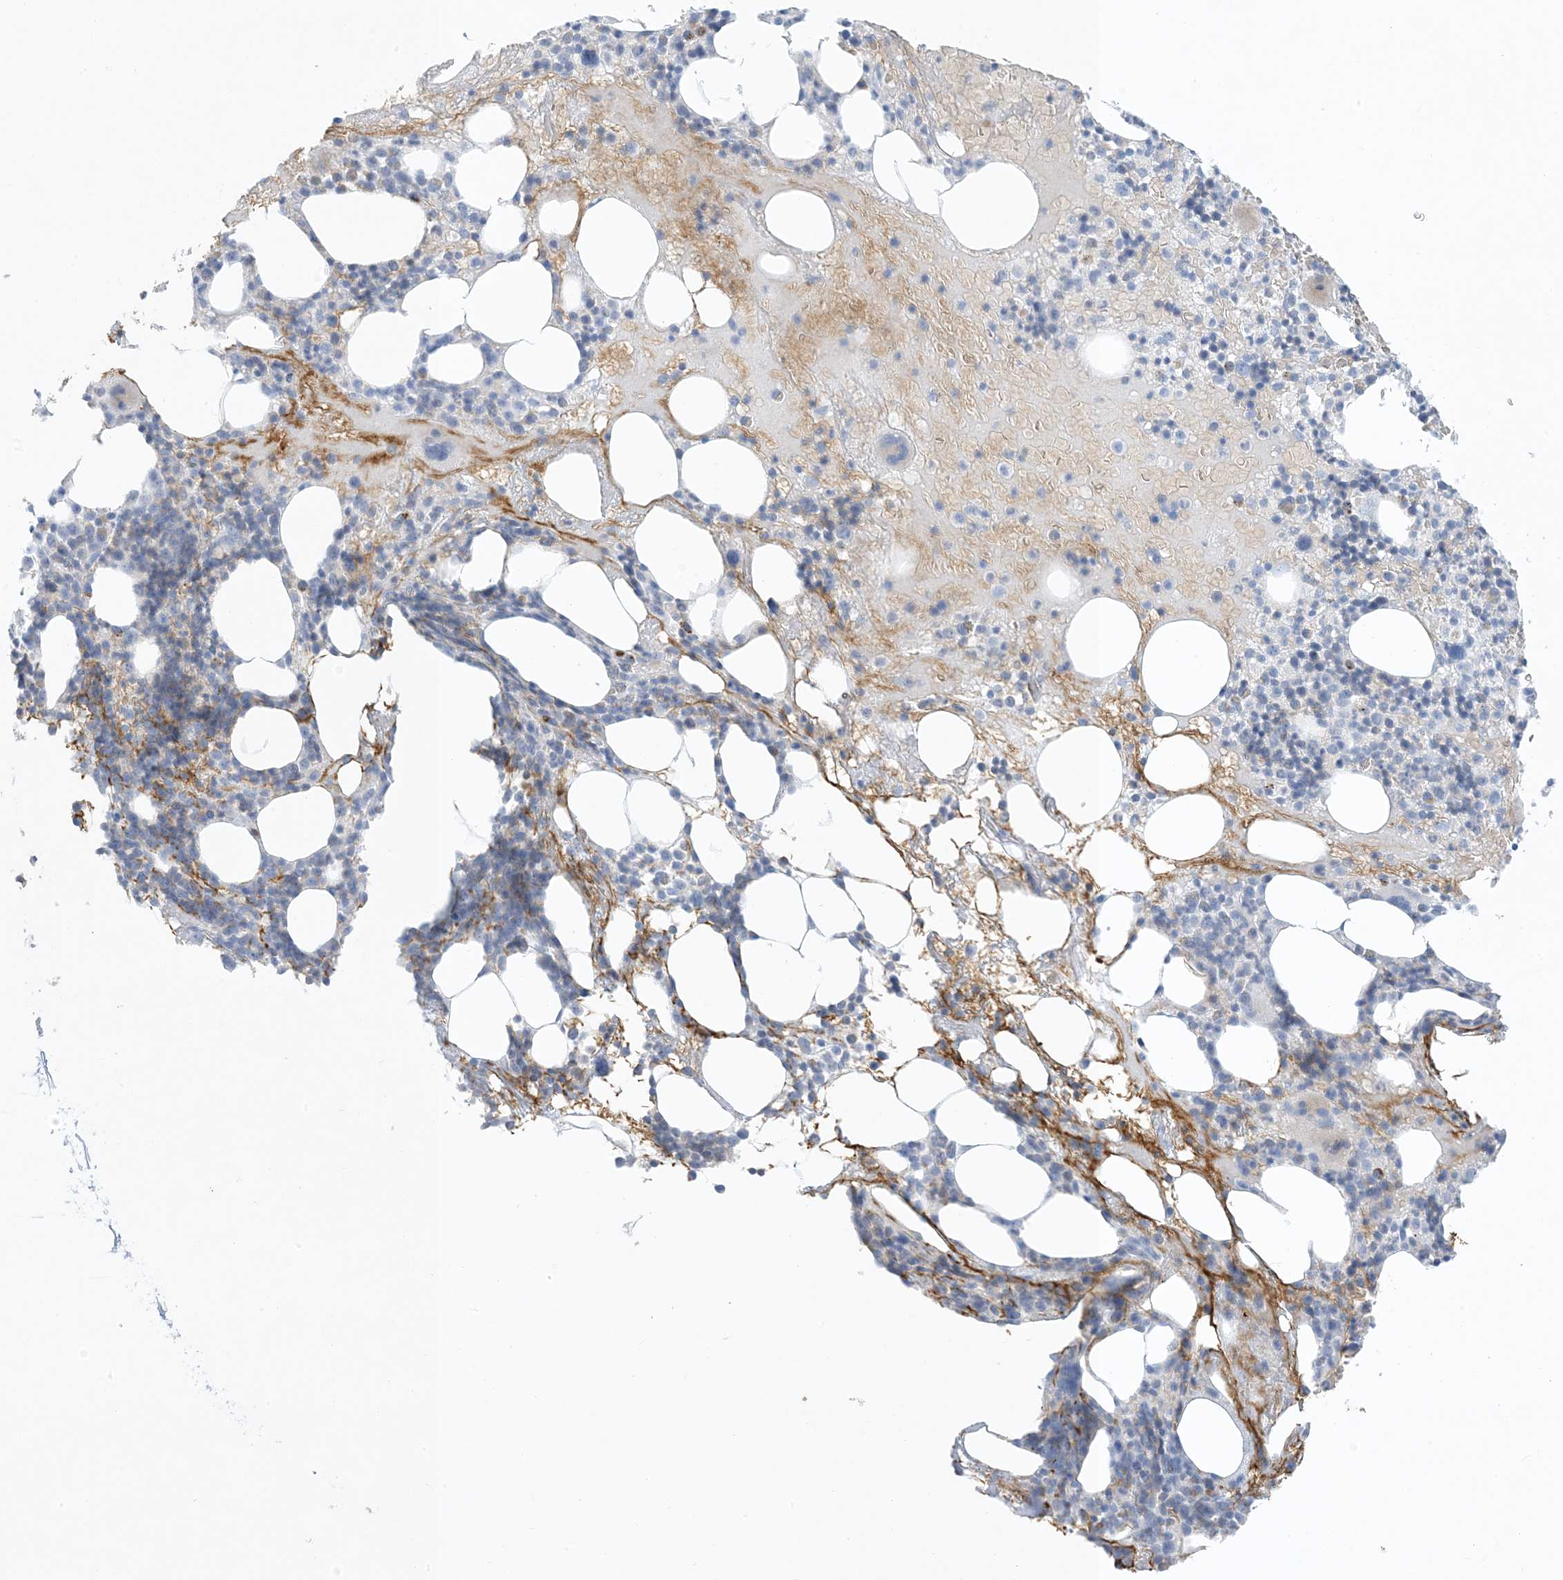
{"staining": {"intensity": "negative", "quantity": "none", "location": "none"}, "tissue": "bone marrow", "cell_type": "Hematopoietic cells", "image_type": "normal", "snomed": [{"axis": "morphology", "description": "Normal tissue, NOS"}, {"axis": "morphology", "description": "Inflammation, NOS"}, {"axis": "topography", "description": "Bone marrow"}], "caption": "Image shows no significant protein staining in hematopoietic cells of normal bone marrow.", "gene": "XIRP2", "patient": {"sex": "female", "age": 77}}